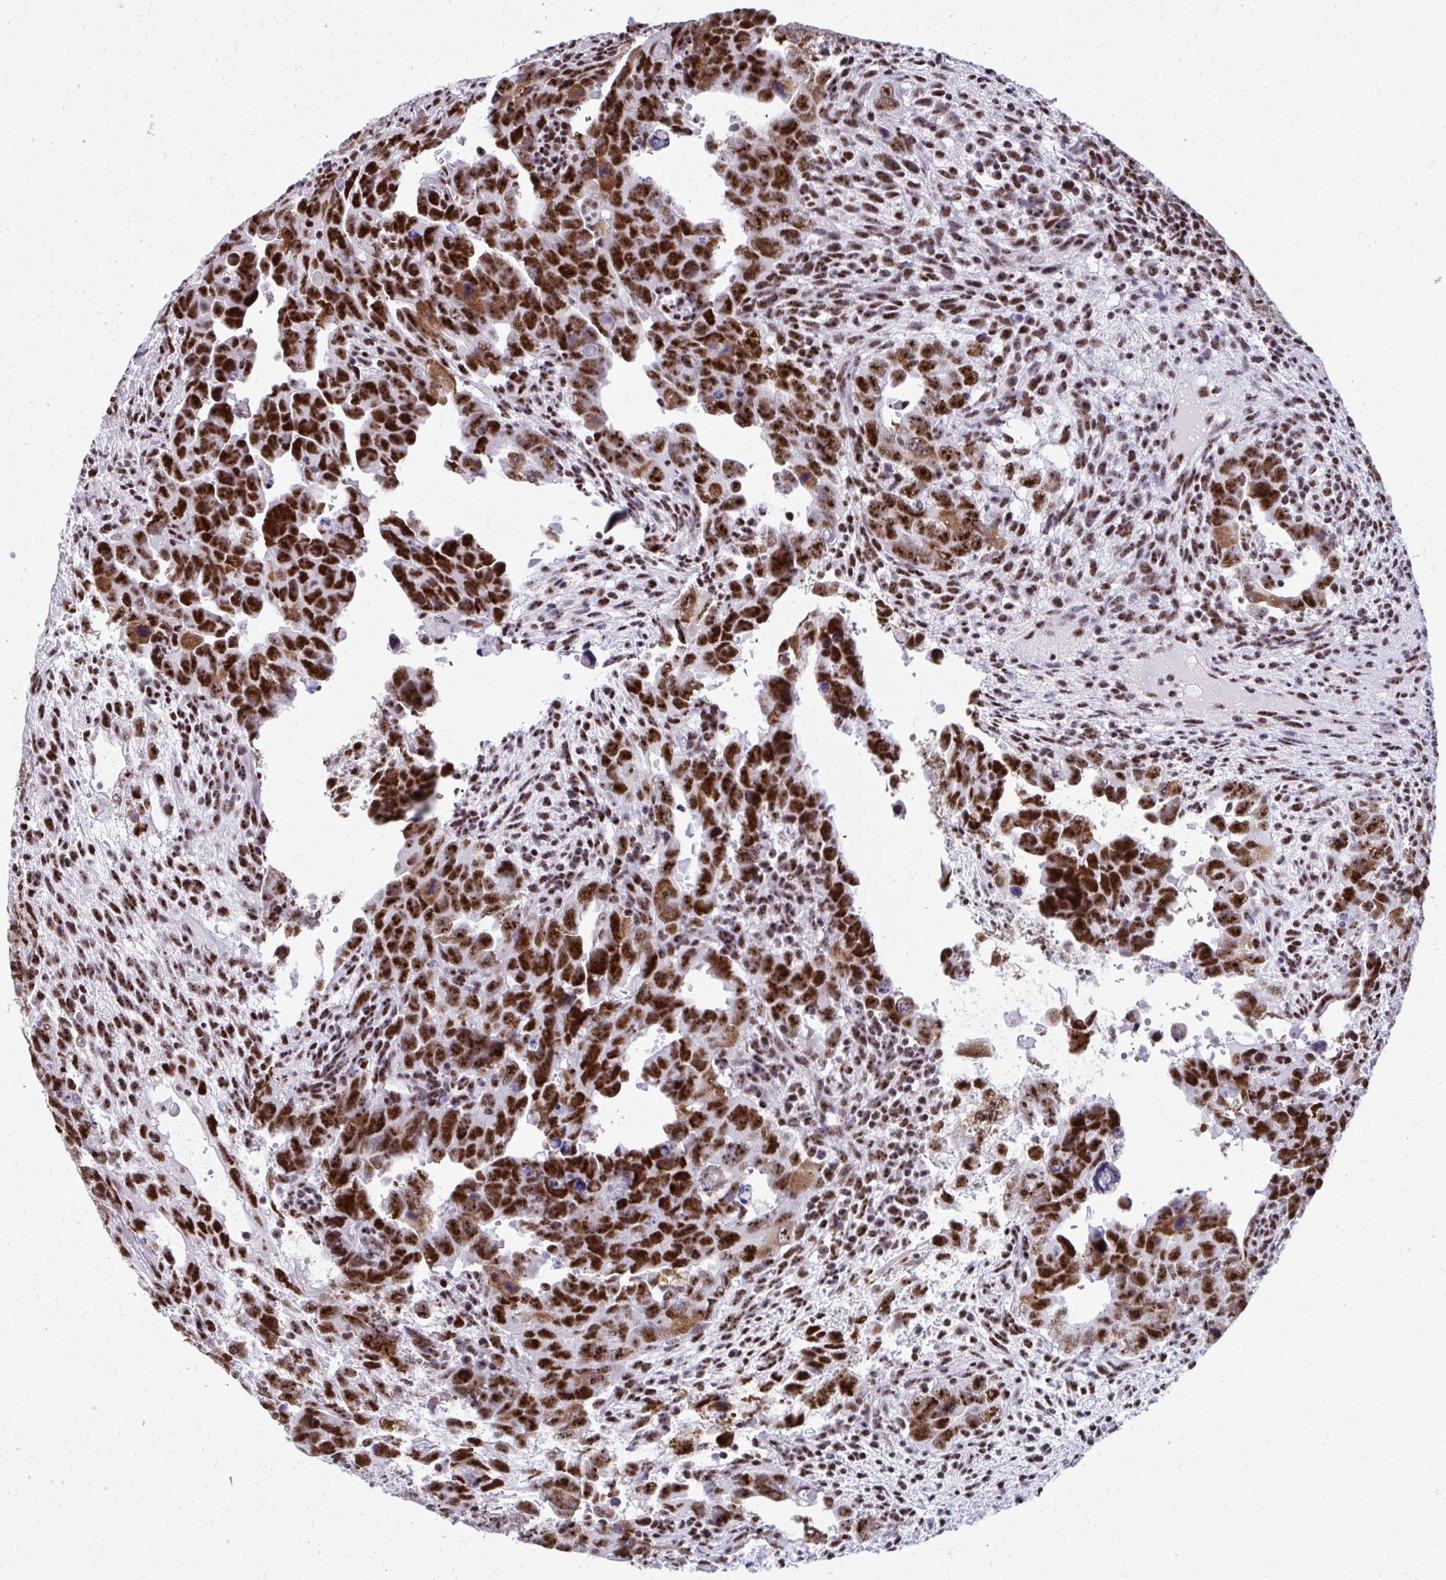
{"staining": {"intensity": "strong", "quantity": ">75%", "location": "nuclear"}, "tissue": "testis cancer", "cell_type": "Tumor cells", "image_type": "cancer", "snomed": [{"axis": "morphology", "description": "Carcinoma, Embryonal, NOS"}, {"axis": "topography", "description": "Testis"}], "caption": "DAB (3,3'-diaminobenzidine) immunohistochemical staining of embryonal carcinoma (testis) displays strong nuclear protein positivity in approximately >75% of tumor cells. The staining is performed using DAB (3,3'-diaminobenzidine) brown chromogen to label protein expression. The nuclei are counter-stained blue using hematoxylin.", "gene": "PELP1", "patient": {"sex": "male", "age": 24}}